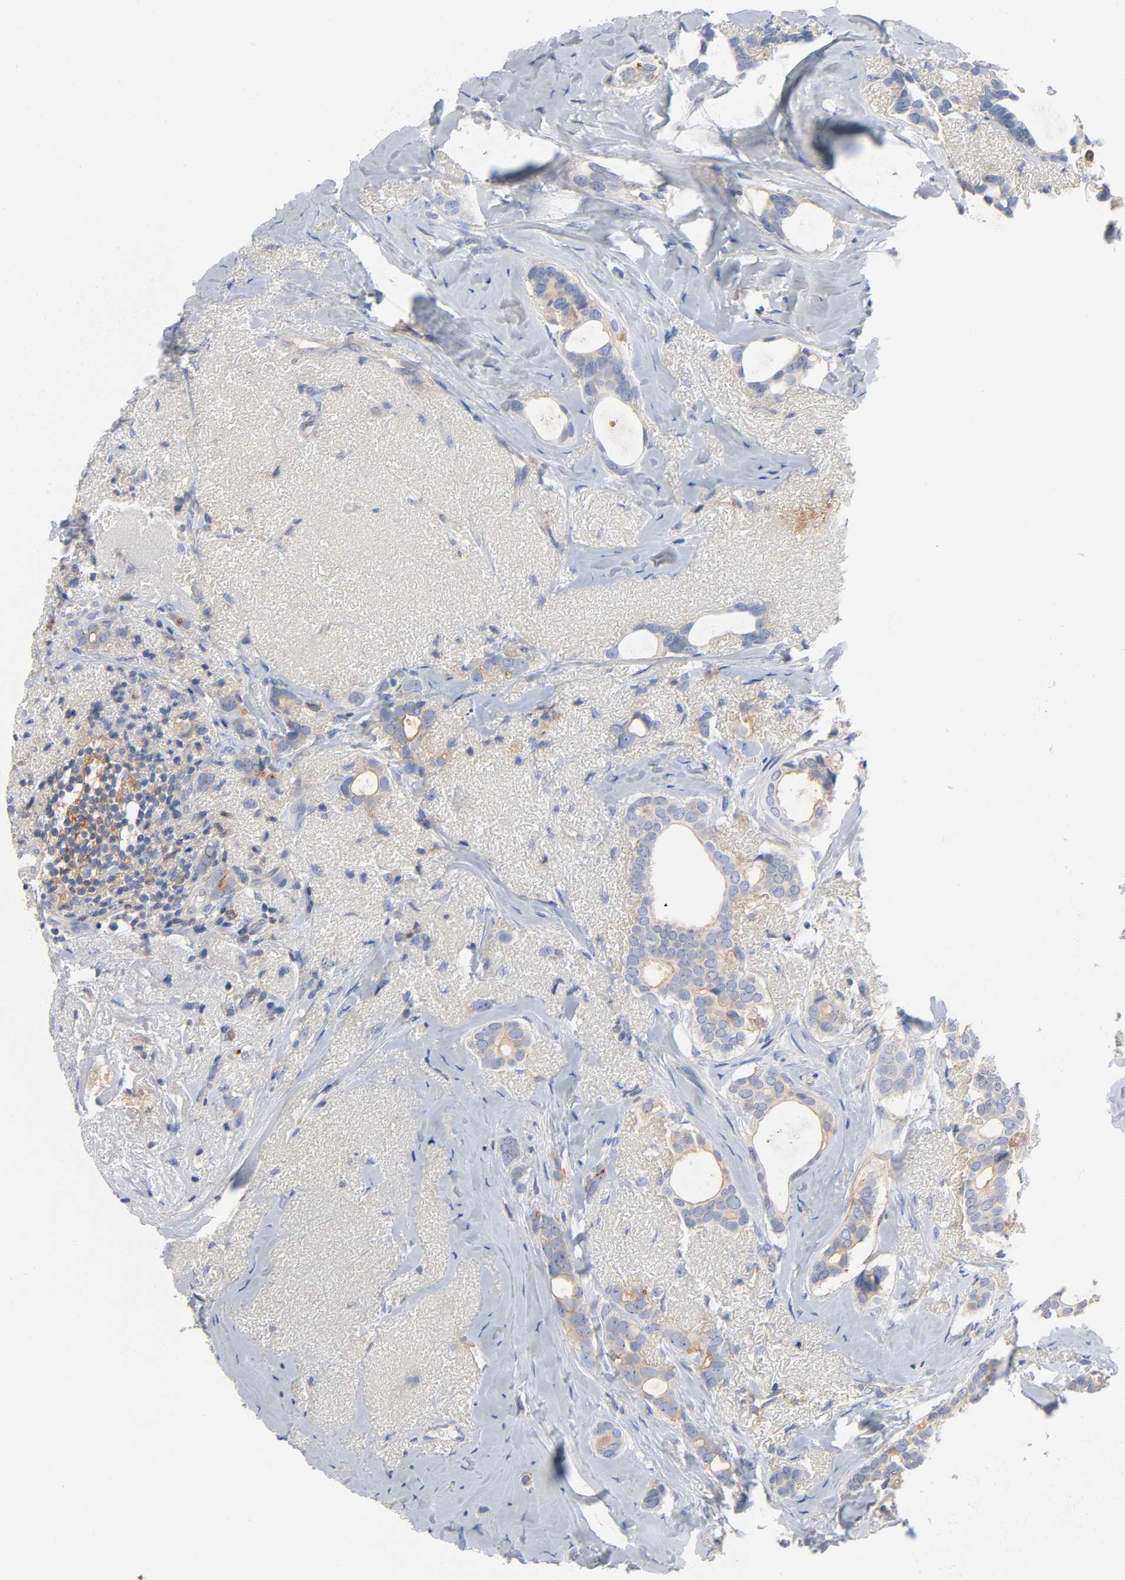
{"staining": {"intensity": "weak", "quantity": ">75%", "location": "cytoplasmic/membranous"}, "tissue": "breast cancer", "cell_type": "Tumor cells", "image_type": "cancer", "snomed": [{"axis": "morphology", "description": "Duct carcinoma"}, {"axis": "topography", "description": "Breast"}], "caption": "This is a photomicrograph of immunohistochemistry (IHC) staining of breast infiltrating ductal carcinoma, which shows weak expression in the cytoplasmic/membranous of tumor cells.", "gene": "SRC", "patient": {"sex": "female", "age": 54}}